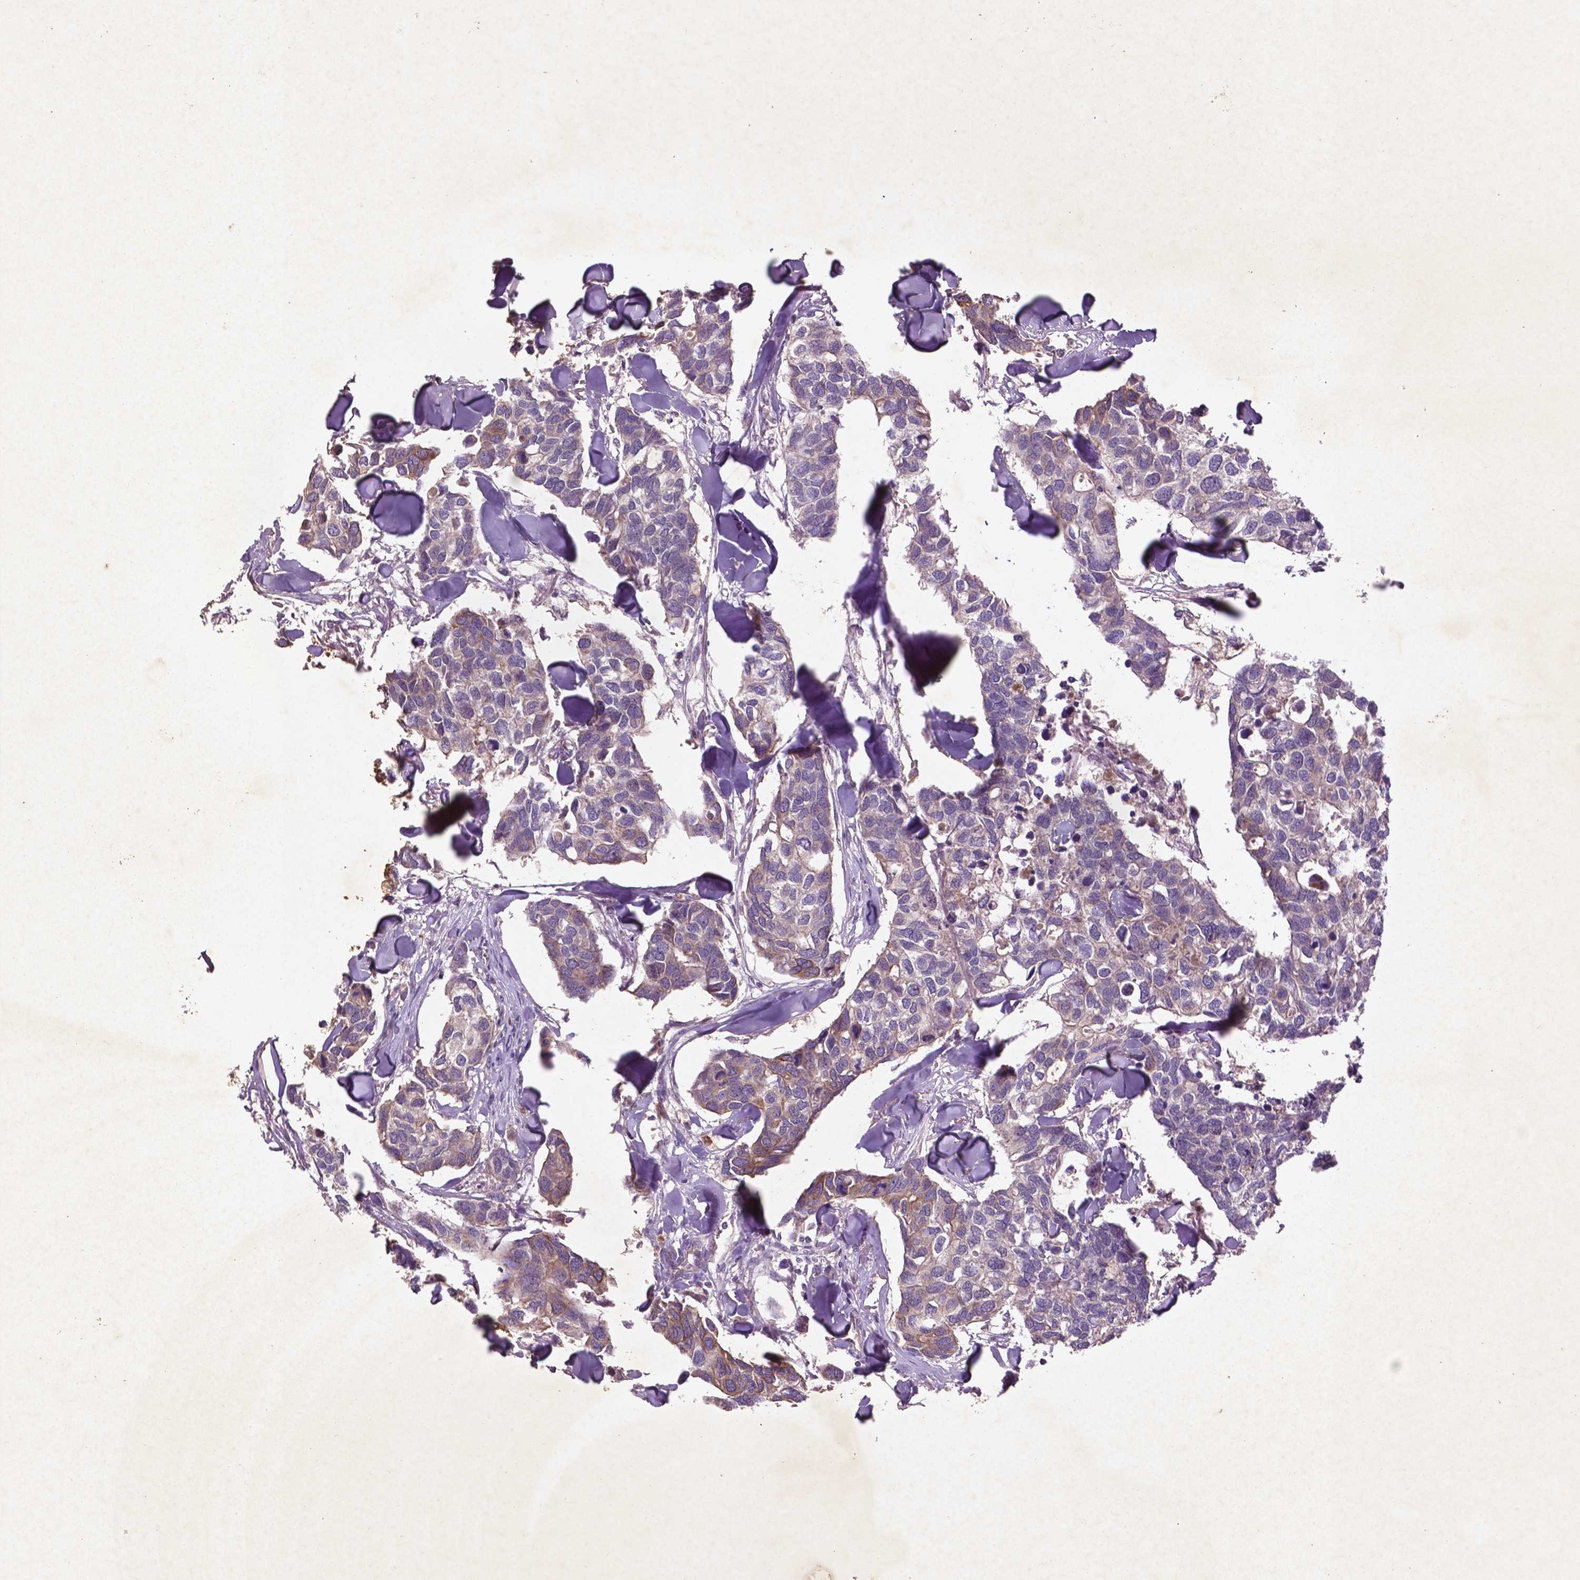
{"staining": {"intensity": "moderate", "quantity": "25%-75%", "location": "cytoplasmic/membranous"}, "tissue": "breast cancer", "cell_type": "Tumor cells", "image_type": "cancer", "snomed": [{"axis": "morphology", "description": "Duct carcinoma"}, {"axis": "topography", "description": "Breast"}], "caption": "Moderate cytoplasmic/membranous protein expression is appreciated in about 25%-75% of tumor cells in breast cancer (infiltrating ductal carcinoma).", "gene": "COQ2", "patient": {"sex": "female", "age": 83}}